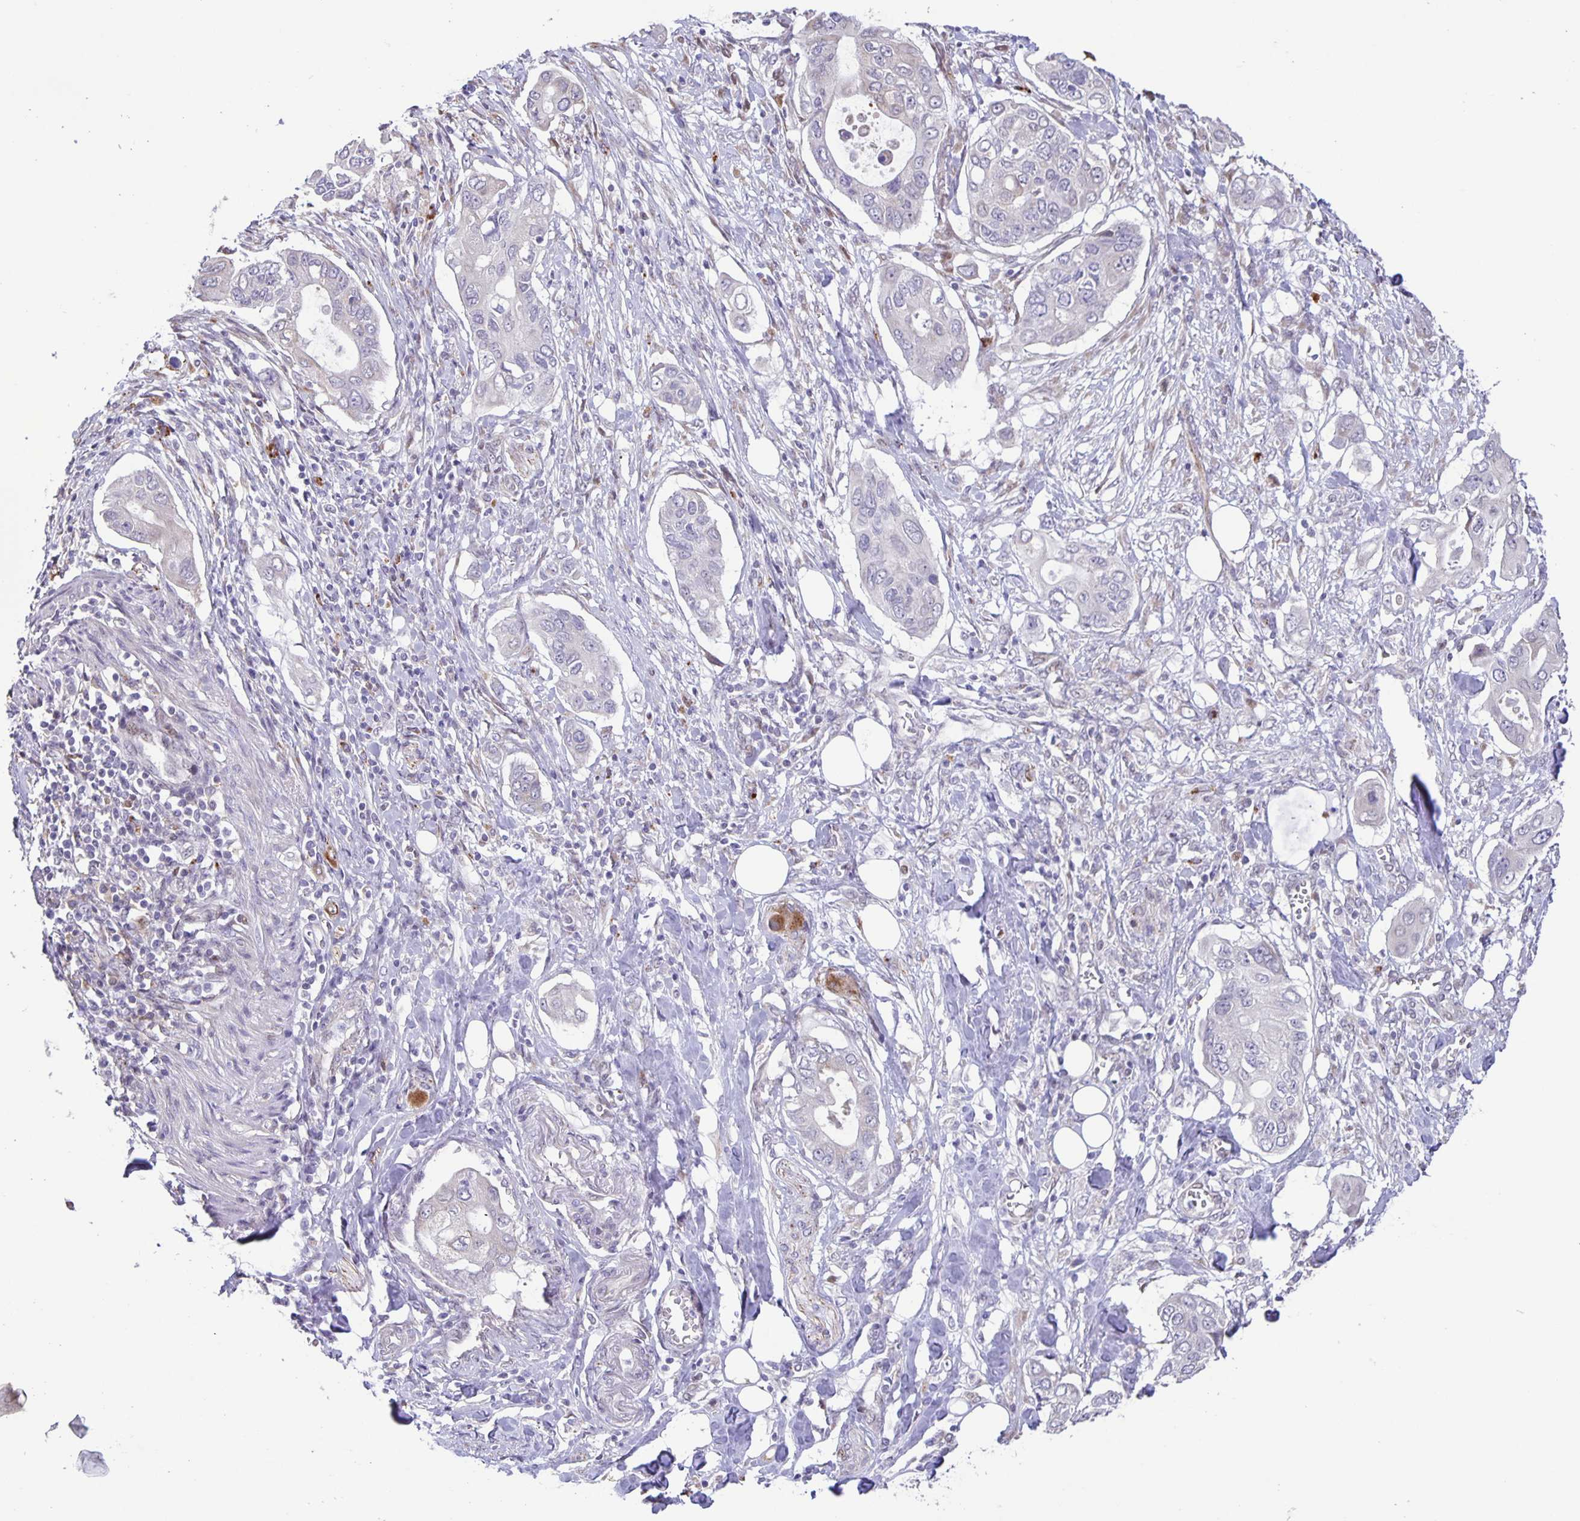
{"staining": {"intensity": "weak", "quantity": "<25%", "location": "cytoplasmic/membranous"}, "tissue": "pancreatic cancer", "cell_type": "Tumor cells", "image_type": "cancer", "snomed": [{"axis": "morphology", "description": "Adenocarcinoma, NOS"}, {"axis": "topography", "description": "Pancreas"}], "caption": "Immunohistochemistry of human pancreatic adenocarcinoma reveals no staining in tumor cells. (DAB (3,3'-diaminobenzidine) immunohistochemistry (IHC) with hematoxylin counter stain).", "gene": "MAPK12", "patient": {"sex": "female", "age": 63}}